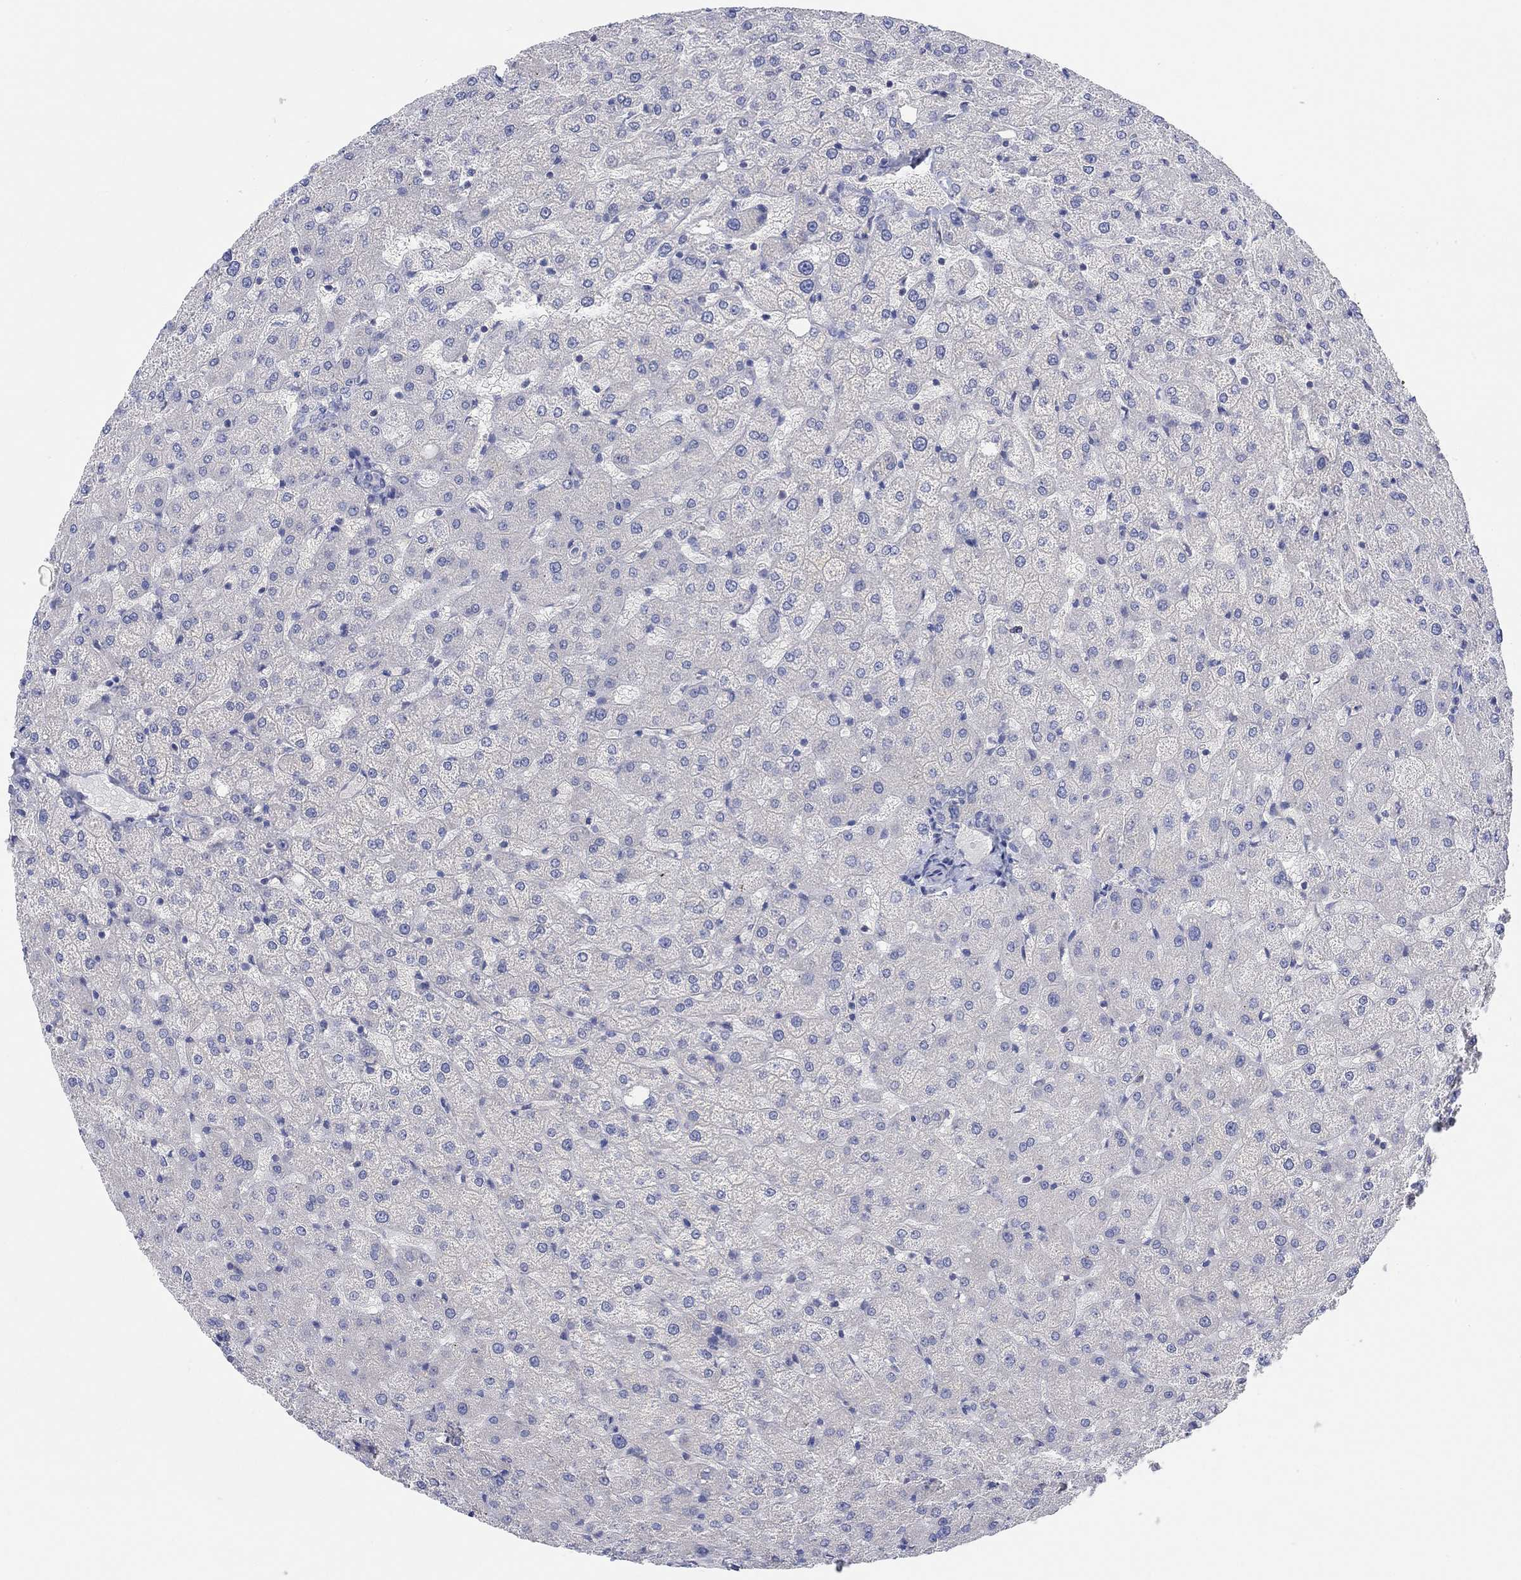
{"staining": {"intensity": "negative", "quantity": "none", "location": "none"}, "tissue": "liver", "cell_type": "Cholangiocytes", "image_type": "normal", "snomed": [{"axis": "morphology", "description": "Normal tissue, NOS"}, {"axis": "topography", "description": "Liver"}], "caption": "Cholangiocytes are negative for brown protein staining in benign liver. The staining was performed using DAB to visualize the protein expression in brown, while the nuclei were stained in blue with hematoxylin (Magnification: 20x).", "gene": "NAV3", "patient": {"sex": "female", "age": 50}}